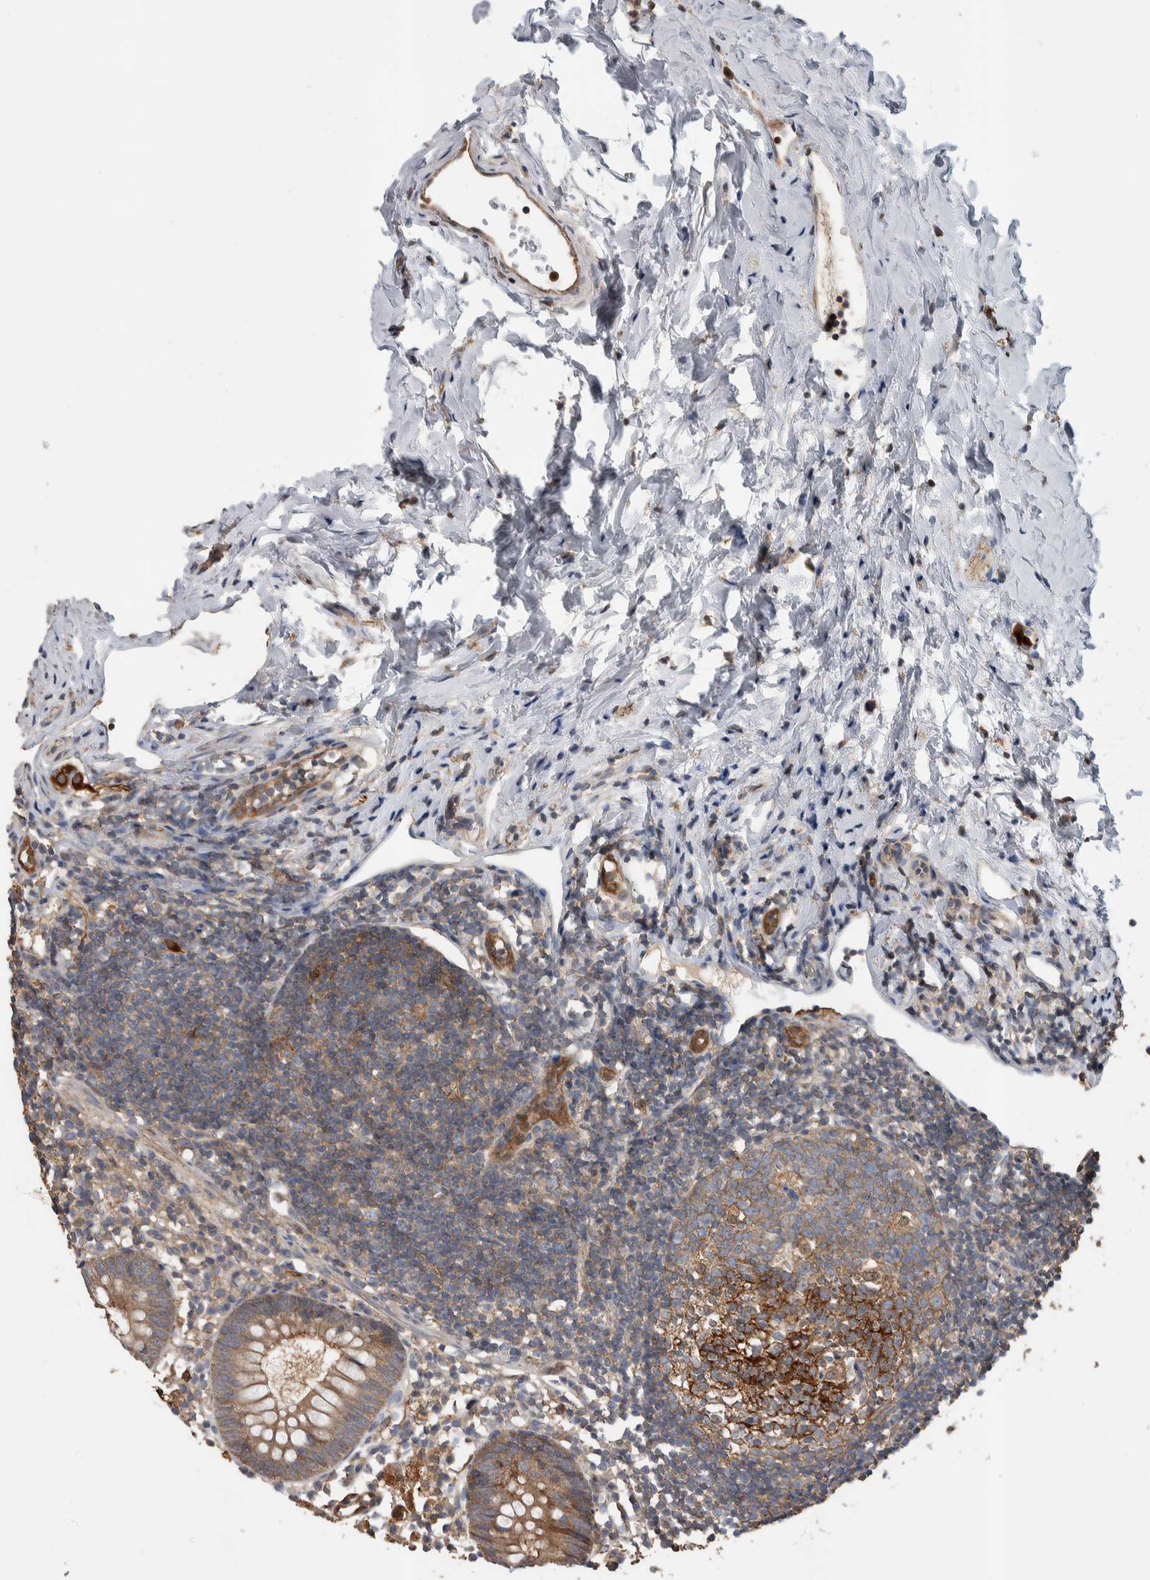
{"staining": {"intensity": "weak", "quantity": ">75%", "location": "cytoplasmic/membranous"}, "tissue": "appendix", "cell_type": "Glandular cells", "image_type": "normal", "snomed": [{"axis": "morphology", "description": "Normal tissue, NOS"}, {"axis": "topography", "description": "Appendix"}], "caption": "Normal appendix was stained to show a protein in brown. There is low levels of weak cytoplasmic/membranous expression in about >75% of glandular cells. The staining was performed using DAB, with brown indicating positive protein expression. Nuclei are stained blue with hematoxylin.", "gene": "SDCBP", "patient": {"sex": "female", "age": 20}}